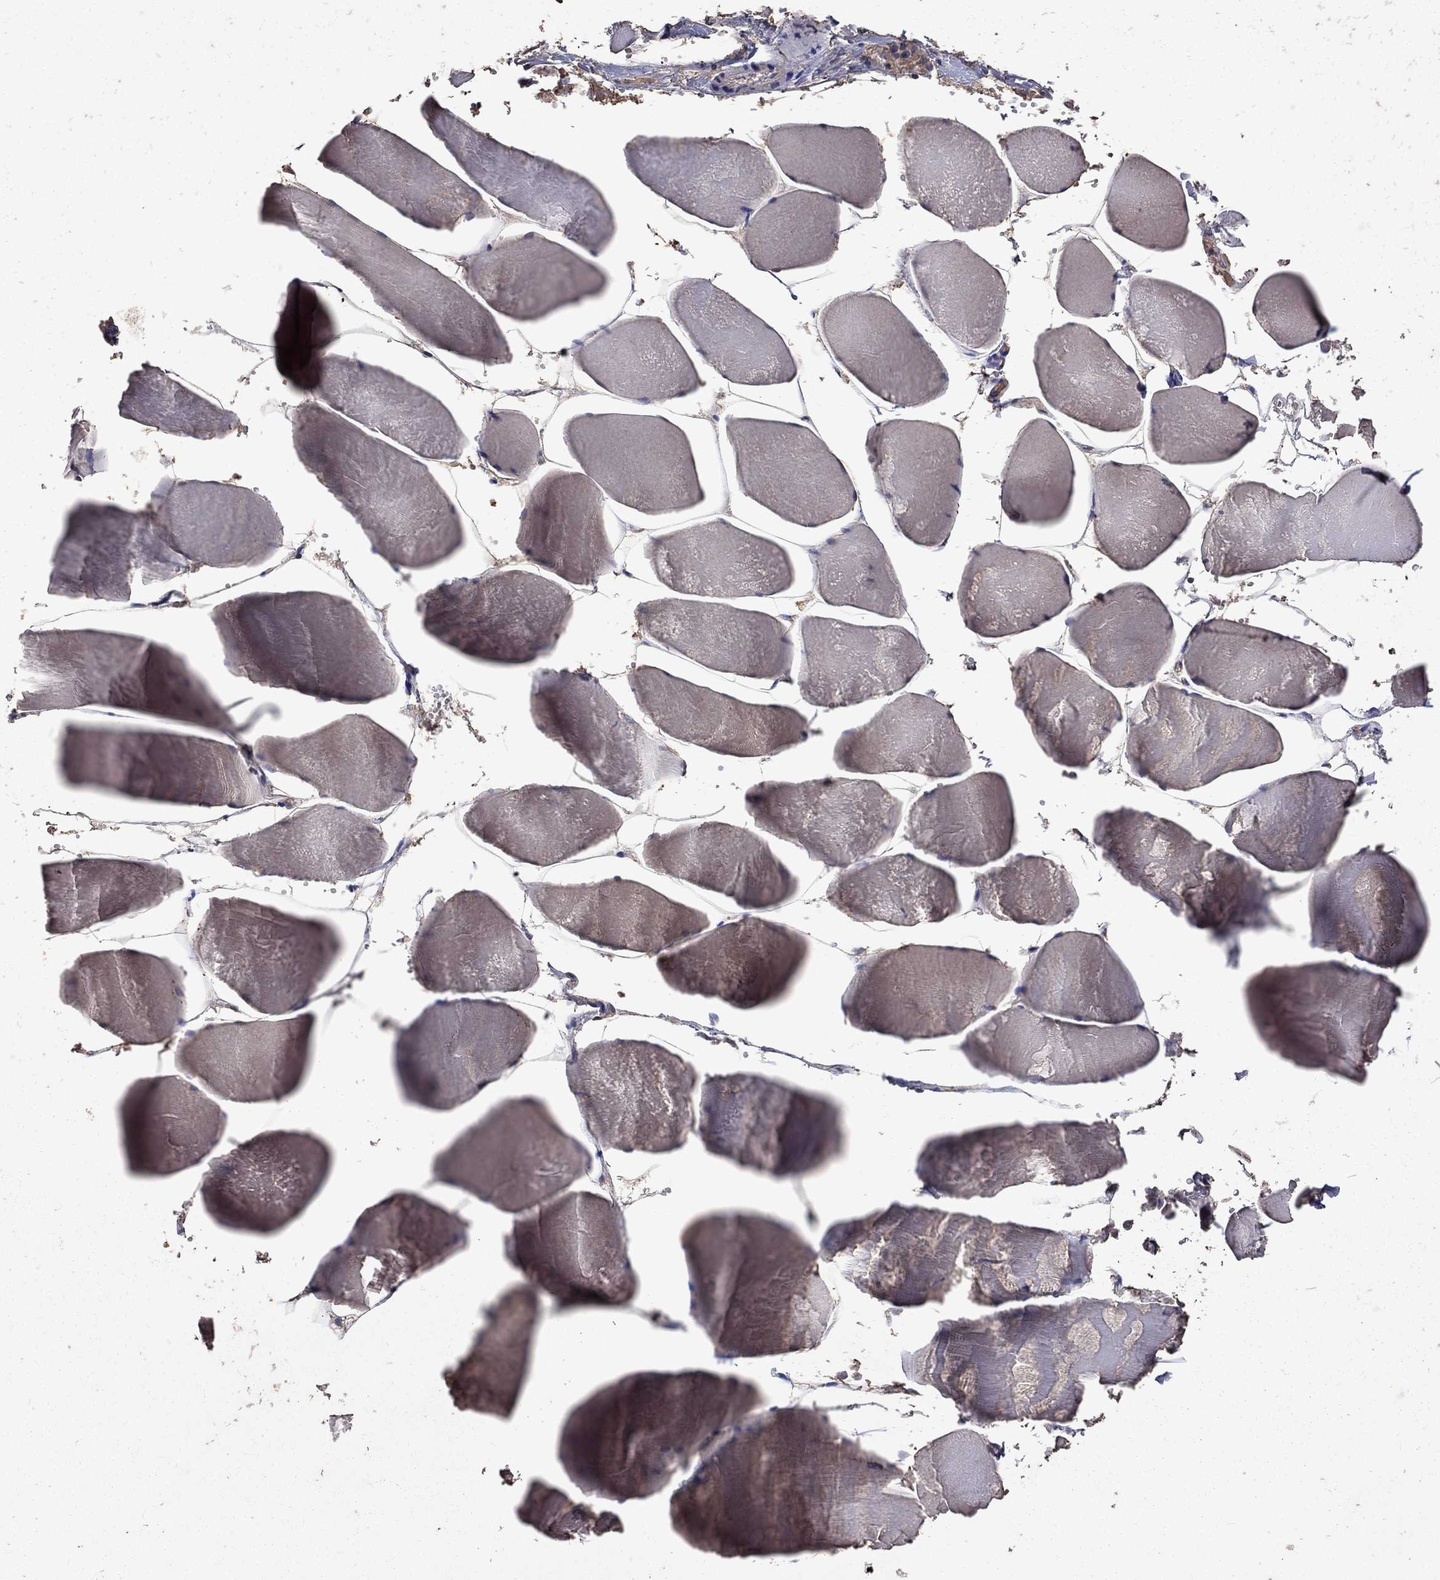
{"staining": {"intensity": "moderate", "quantity": "25%-75%", "location": "cytoplasmic/membranous"}, "tissue": "skeletal muscle", "cell_type": "Myocytes", "image_type": "normal", "snomed": [{"axis": "morphology", "description": "Normal tissue, NOS"}, {"axis": "morphology", "description": "Malignant melanoma, Metastatic site"}, {"axis": "topography", "description": "Skeletal muscle"}], "caption": "Immunohistochemical staining of normal skeletal muscle shows 25%-75% levels of moderate cytoplasmic/membranous protein positivity in approximately 25%-75% of myocytes.", "gene": "SERPINA5", "patient": {"sex": "male", "age": 50}}